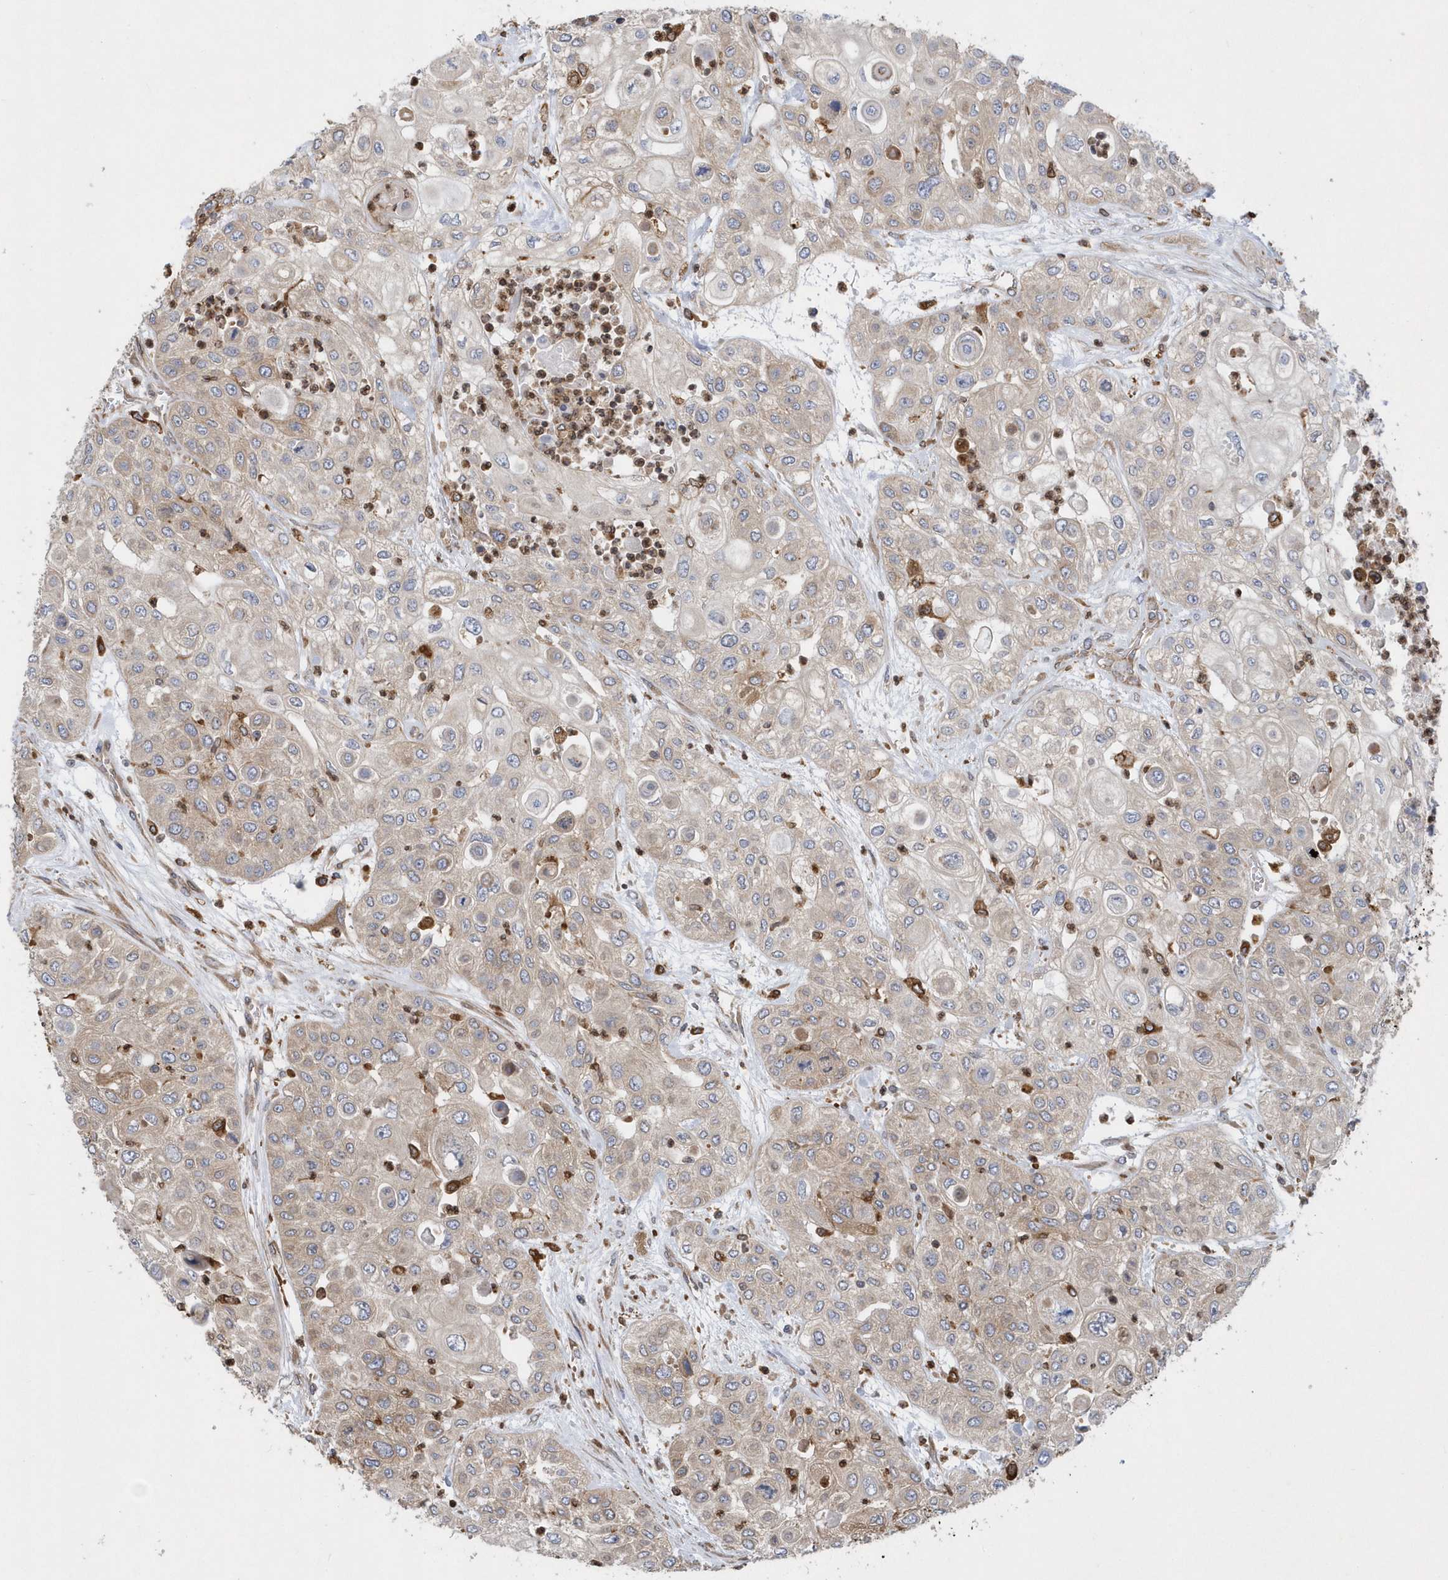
{"staining": {"intensity": "weak", "quantity": "25%-75%", "location": "cytoplasmic/membranous"}, "tissue": "urothelial cancer", "cell_type": "Tumor cells", "image_type": "cancer", "snomed": [{"axis": "morphology", "description": "Urothelial carcinoma, High grade"}, {"axis": "topography", "description": "Urinary bladder"}], "caption": "Urothelial cancer stained with DAB (3,3'-diaminobenzidine) IHC demonstrates low levels of weak cytoplasmic/membranous staining in approximately 25%-75% of tumor cells. (Brightfield microscopy of DAB IHC at high magnification).", "gene": "VAMP7", "patient": {"sex": "female", "age": 79}}